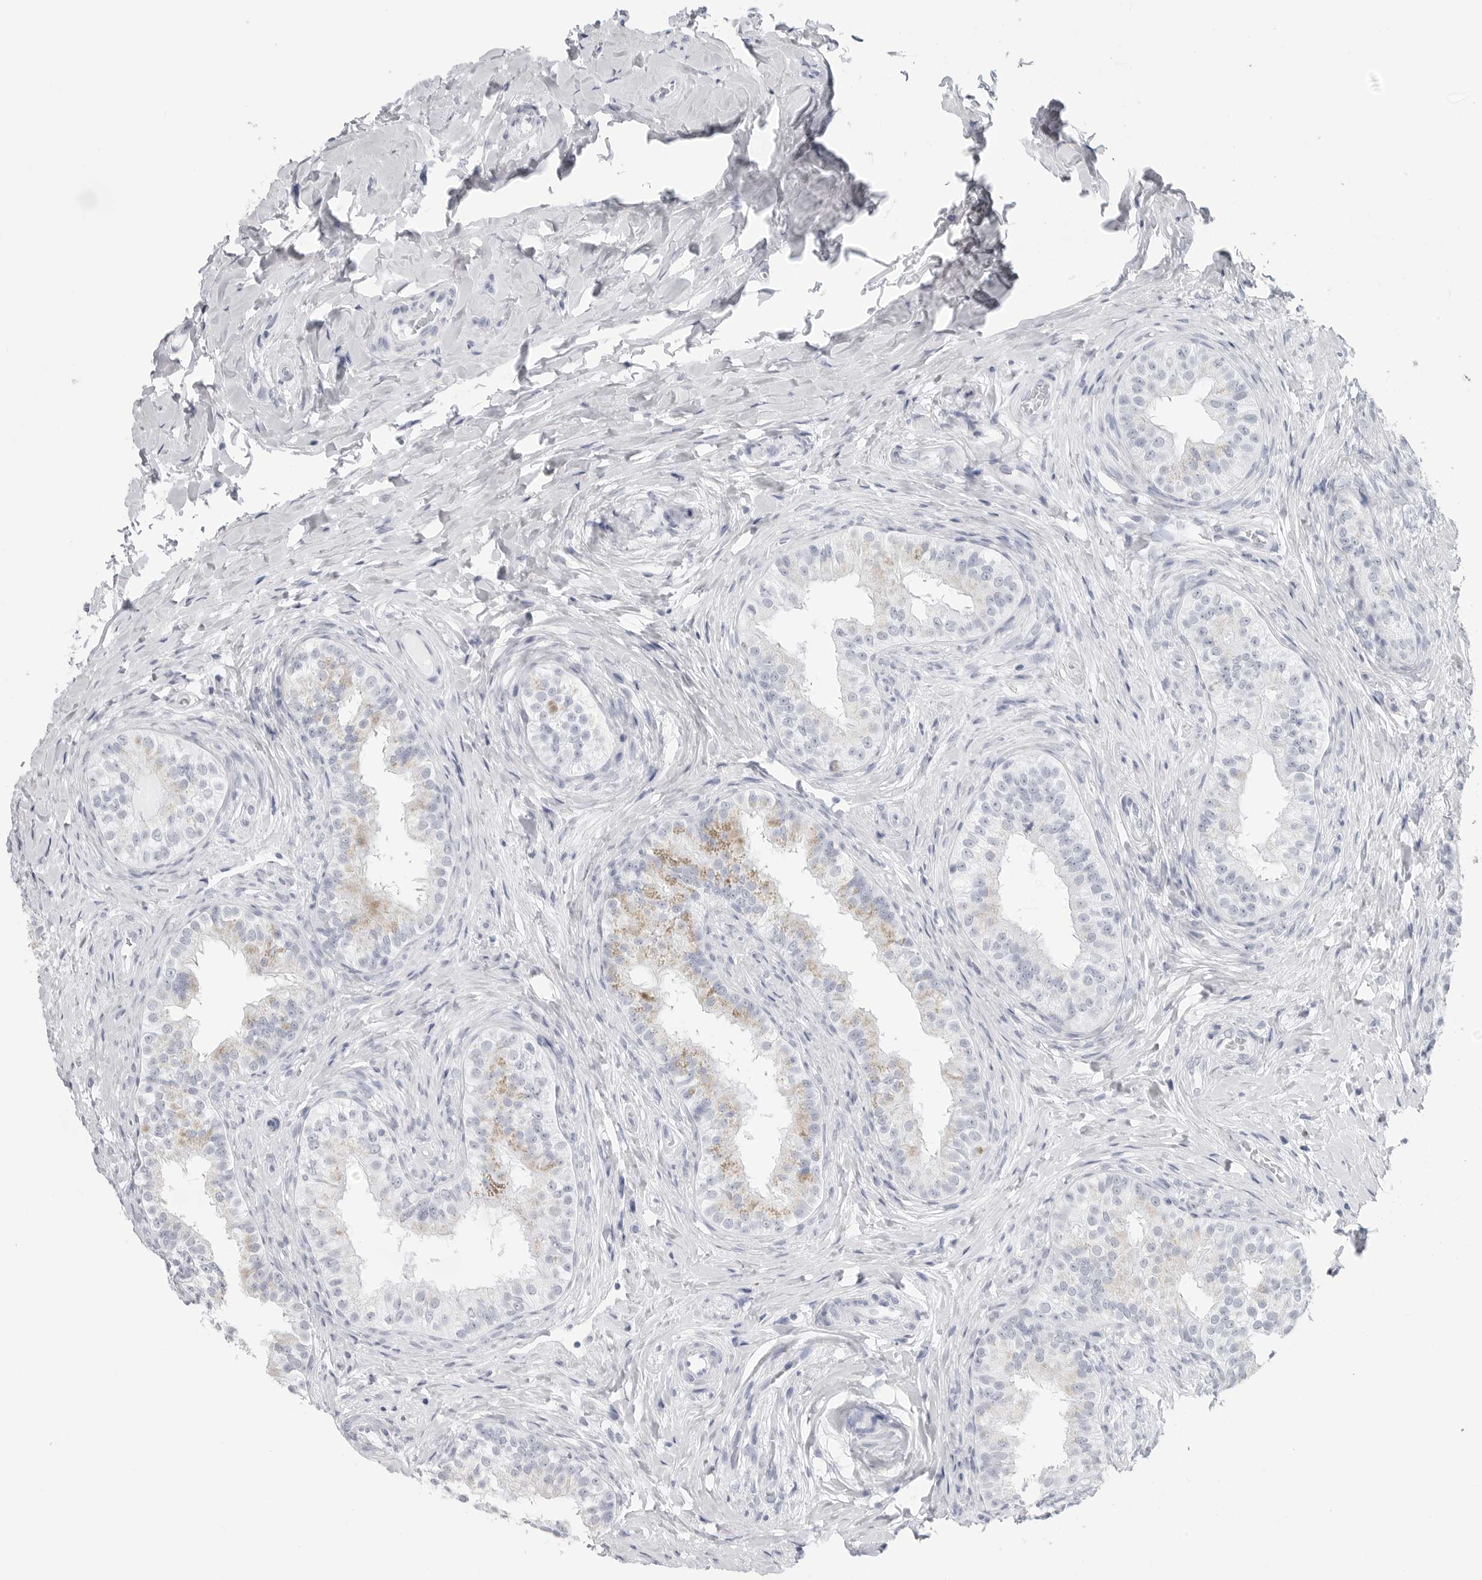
{"staining": {"intensity": "negative", "quantity": "none", "location": "none"}, "tissue": "epididymis", "cell_type": "Glandular cells", "image_type": "normal", "snomed": [{"axis": "morphology", "description": "Normal tissue, NOS"}, {"axis": "topography", "description": "Epididymis"}], "caption": "Glandular cells show no significant staining in unremarkable epididymis.", "gene": "CSH1", "patient": {"sex": "male", "age": 49}}